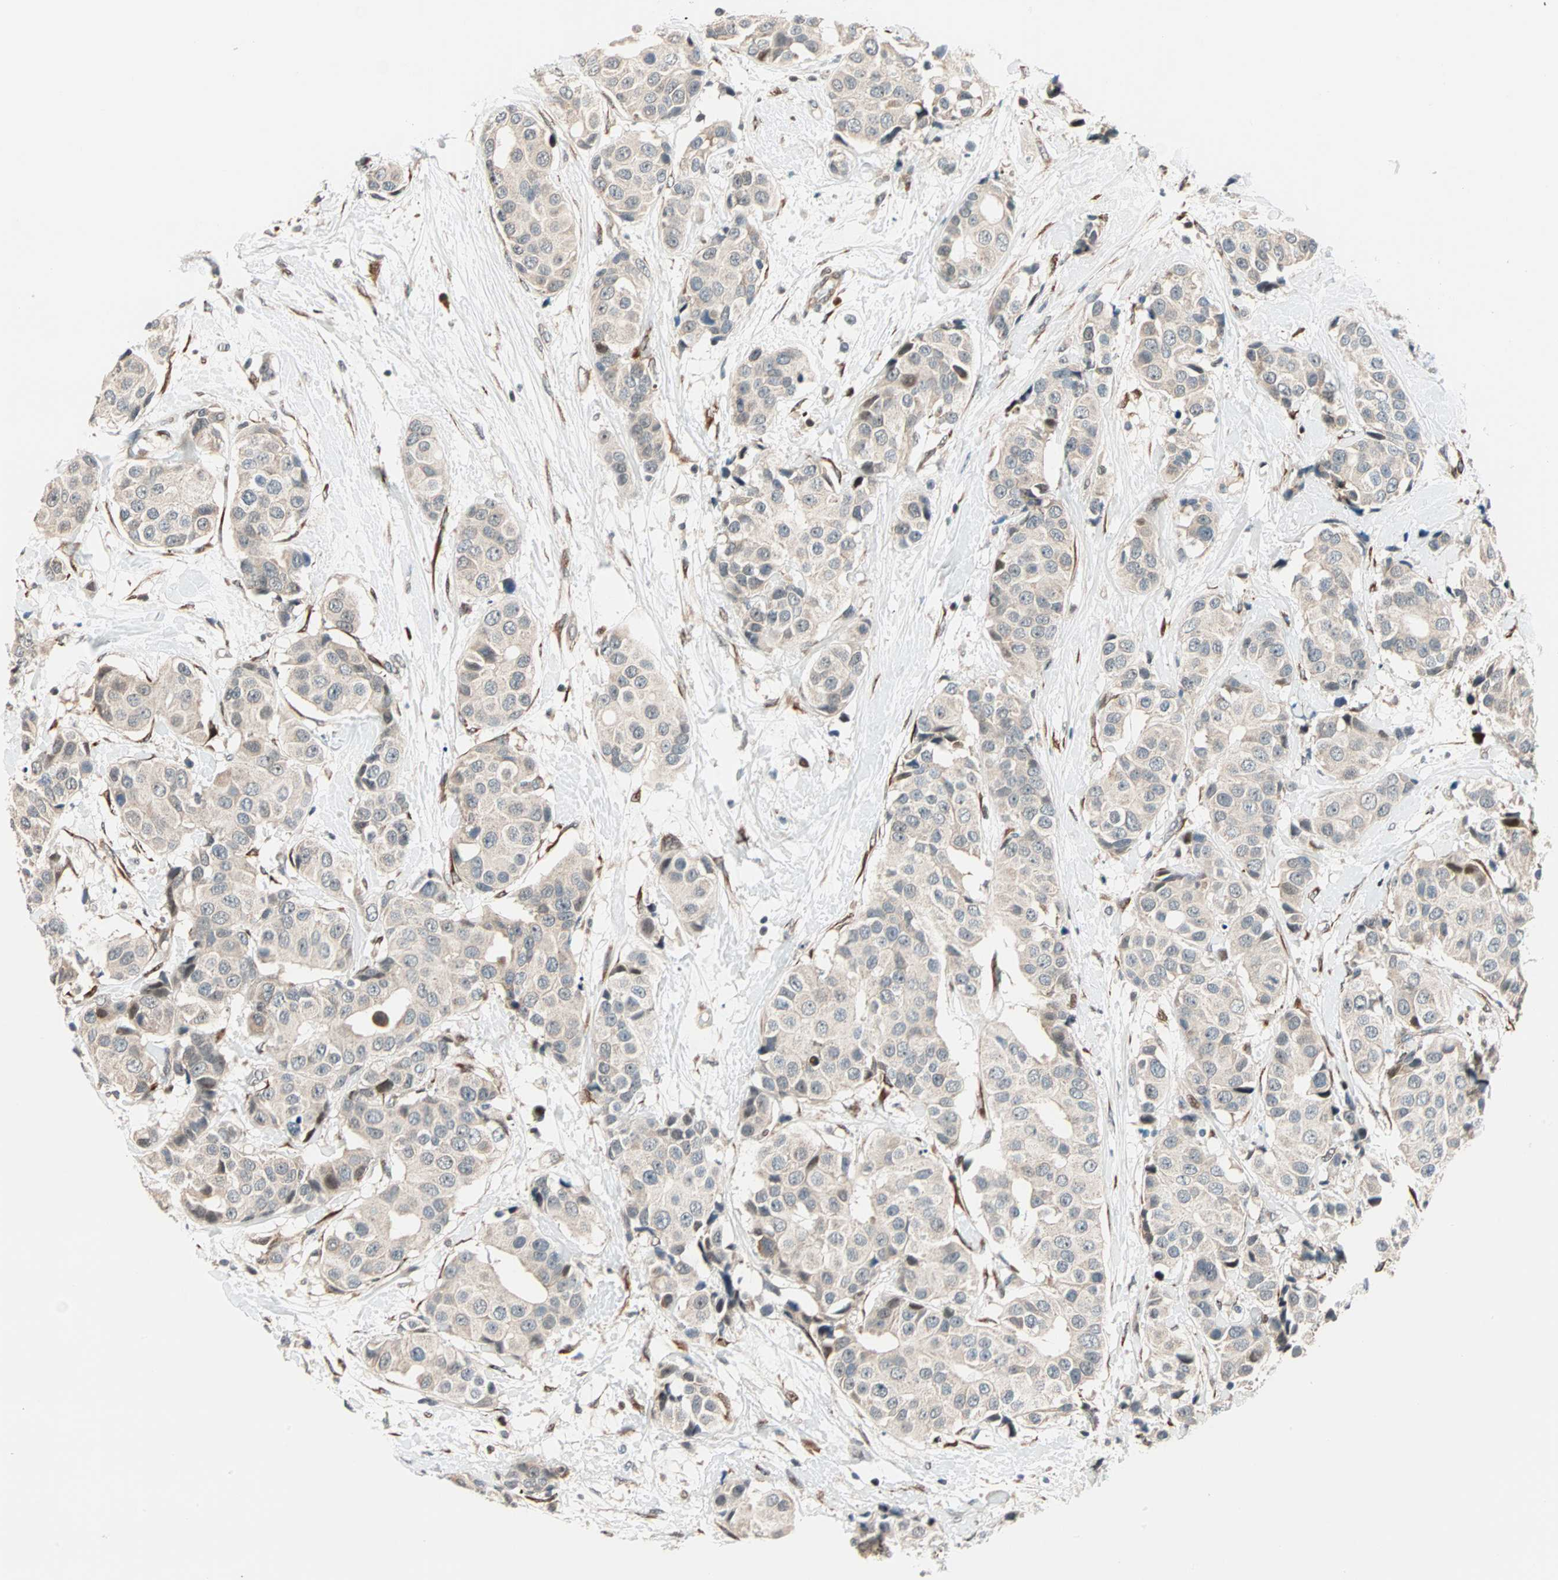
{"staining": {"intensity": "weak", "quantity": ">75%", "location": "cytoplasmic/membranous"}, "tissue": "breast cancer", "cell_type": "Tumor cells", "image_type": "cancer", "snomed": [{"axis": "morphology", "description": "Normal tissue, NOS"}, {"axis": "morphology", "description": "Duct carcinoma"}, {"axis": "topography", "description": "Breast"}], "caption": "Immunohistochemistry micrograph of neoplastic tissue: human intraductal carcinoma (breast) stained using IHC displays low levels of weak protein expression localized specifically in the cytoplasmic/membranous of tumor cells, appearing as a cytoplasmic/membranous brown color.", "gene": "HECW1", "patient": {"sex": "female", "age": 39}}